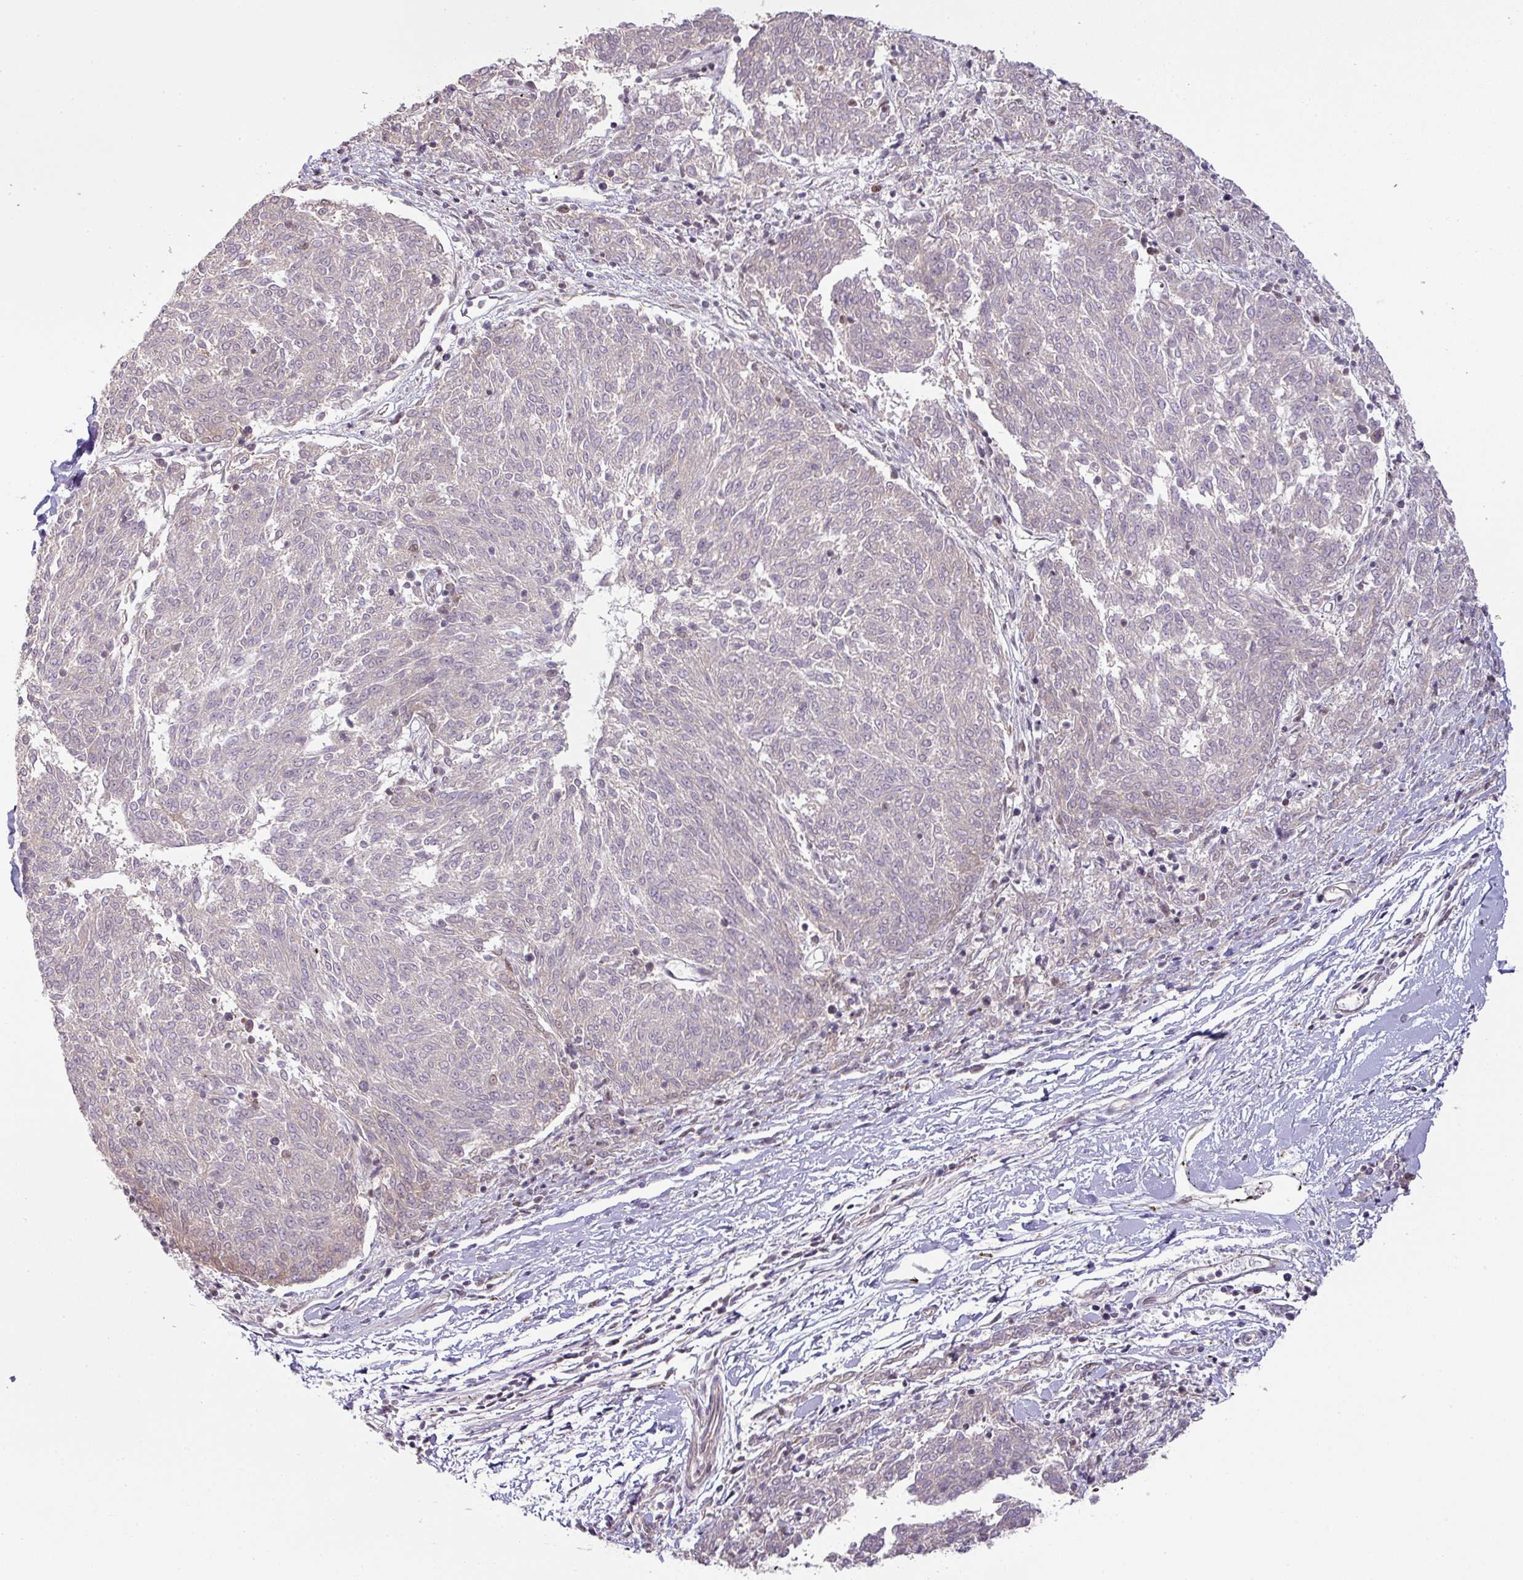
{"staining": {"intensity": "weak", "quantity": "25%-75%", "location": "nuclear"}, "tissue": "melanoma", "cell_type": "Tumor cells", "image_type": "cancer", "snomed": [{"axis": "morphology", "description": "Malignant melanoma, NOS"}, {"axis": "topography", "description": "Skin"}], "caption": "A brown stain highlights weak nuclear expression of a protein in malignant melanoma tumor cells.", "gene": "NCOA5", "patient": {"sex": "female", "age": 72}}